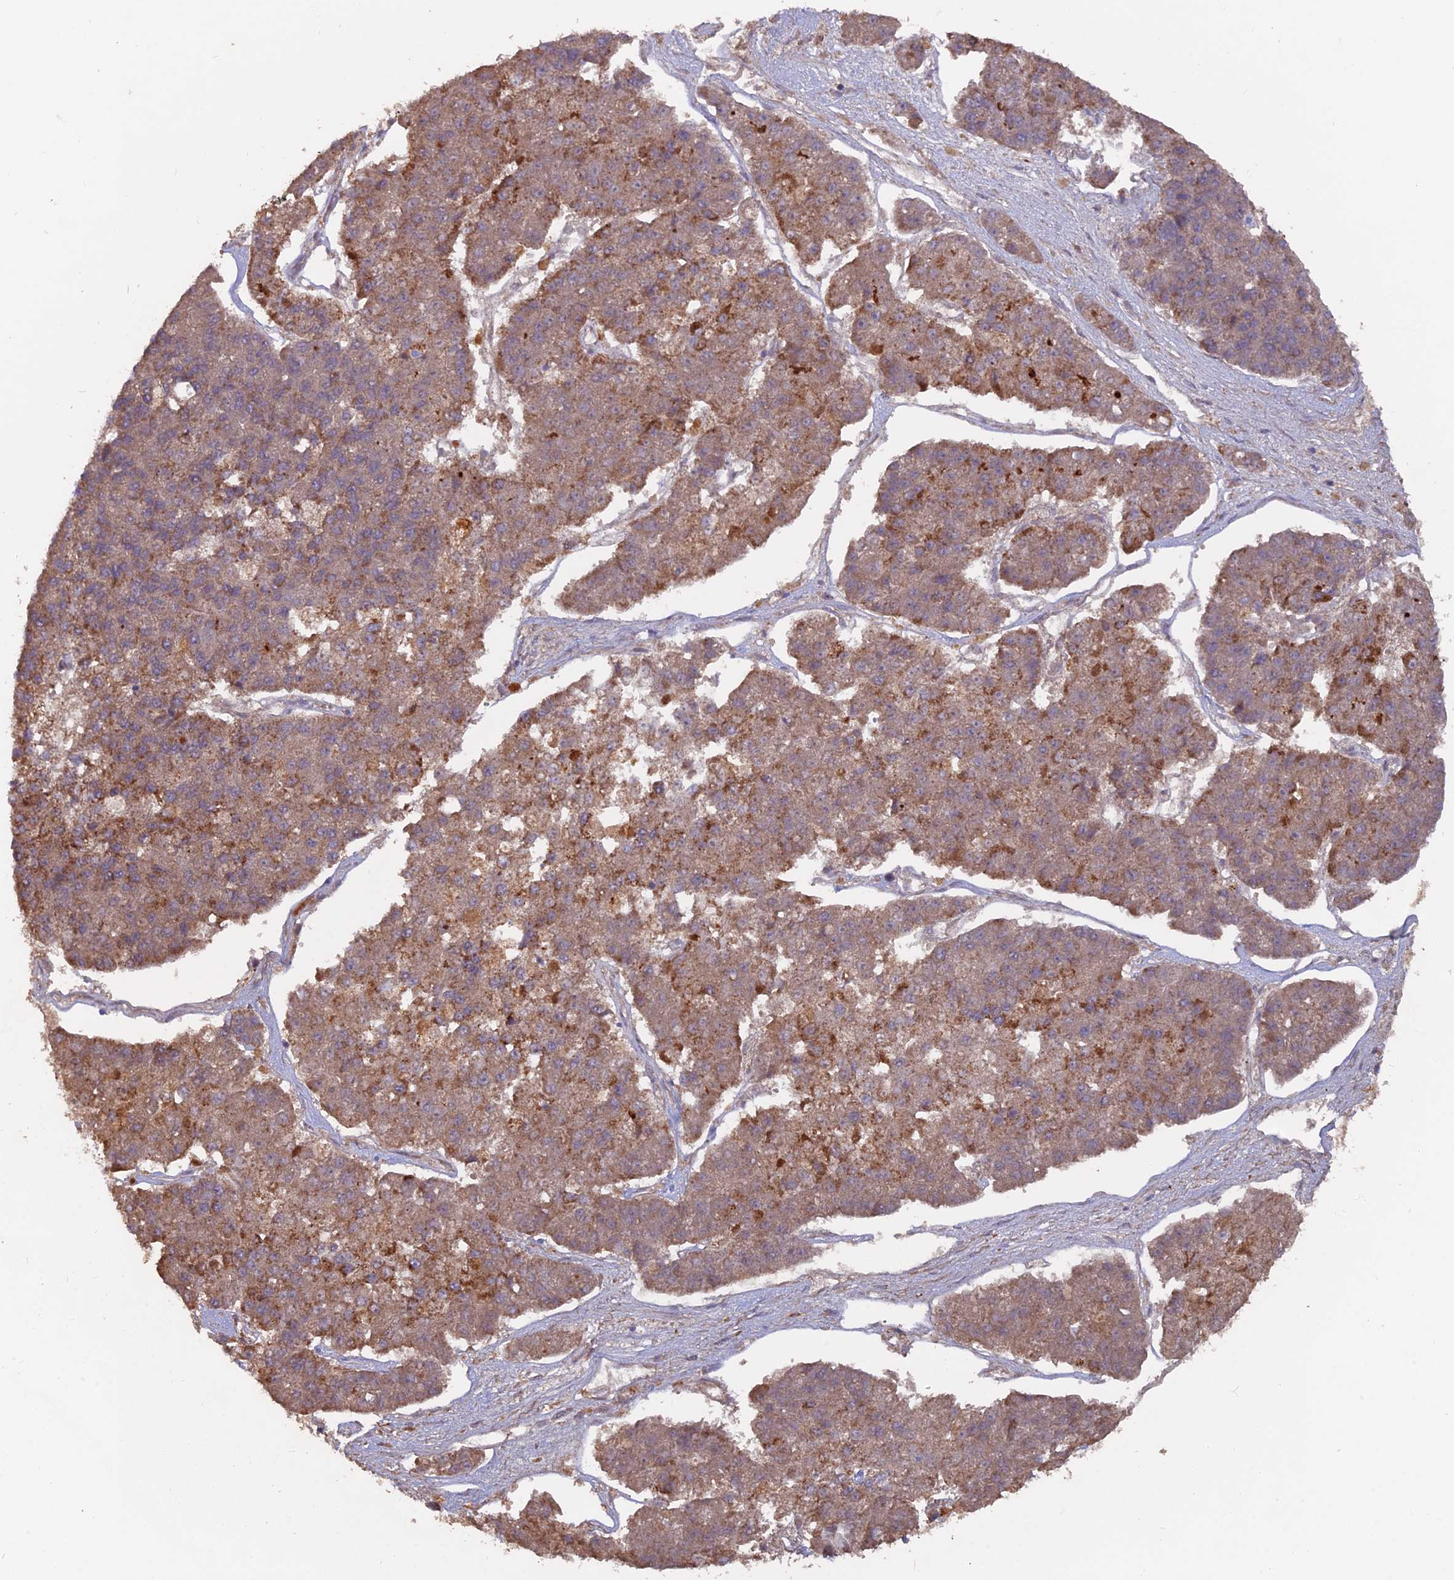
{"staining": {"intensity": "moderate", "quantity": ">75%", "location": "cytoplasmic/membranous"}, "tissue": "pancreatic cancer", "cell_type": "Tumor cells", "image_type": "cancer", "snomed": [{"axis": "morphology", "description": "Adenocarcinoma, NOS"}, {"axis": "topography", "description": "Pancreas"}], "caption": "Pancreatic cancer stained with IHC exhibits moderate cytoplasmic/membranous expression in about >75% of tumor cells.", "gene": "IFT22", "patient": {"sex": "male", "age": 50}}